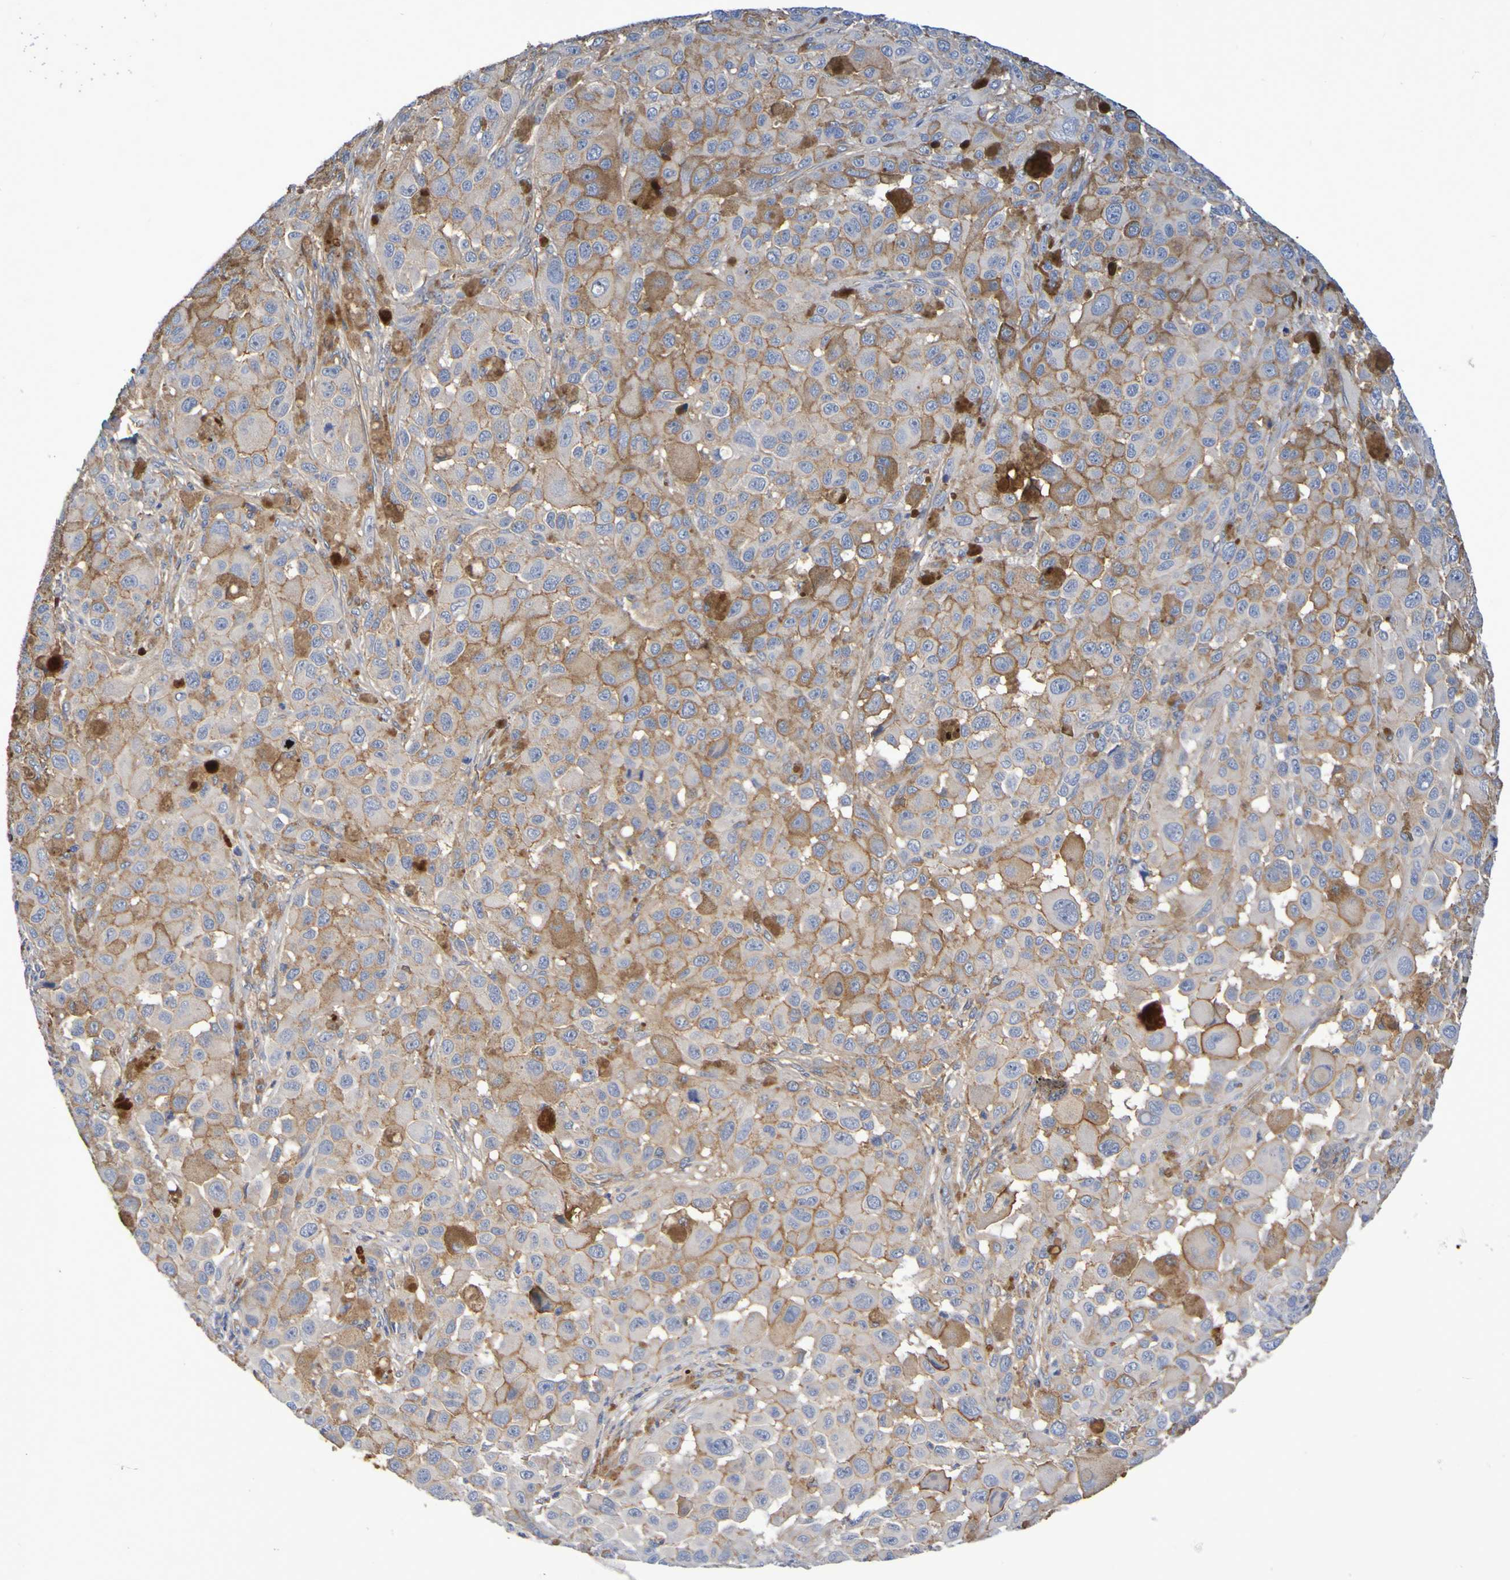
{"staining": {"intensity": "weak", "quantity": "25%-75%", "location": "cytoplasmic/membranous"}, "tissue": "melanoma", "cell_type": "Tumor cells", "image_type": "cancer", "snomed": [{"axis": "morphology", "description": "Malignant melanoma, NOS"}, {"axis": "topography", "description": "Skin"}], "caption": "Immunohistochemical staining of melanoma reveals low levels of weak cytoplasmic/membranous protein expression in about 25%-75% of tumor cells.", "gene": "GAB3", "patient": {"sex": "male", "age": 96}}